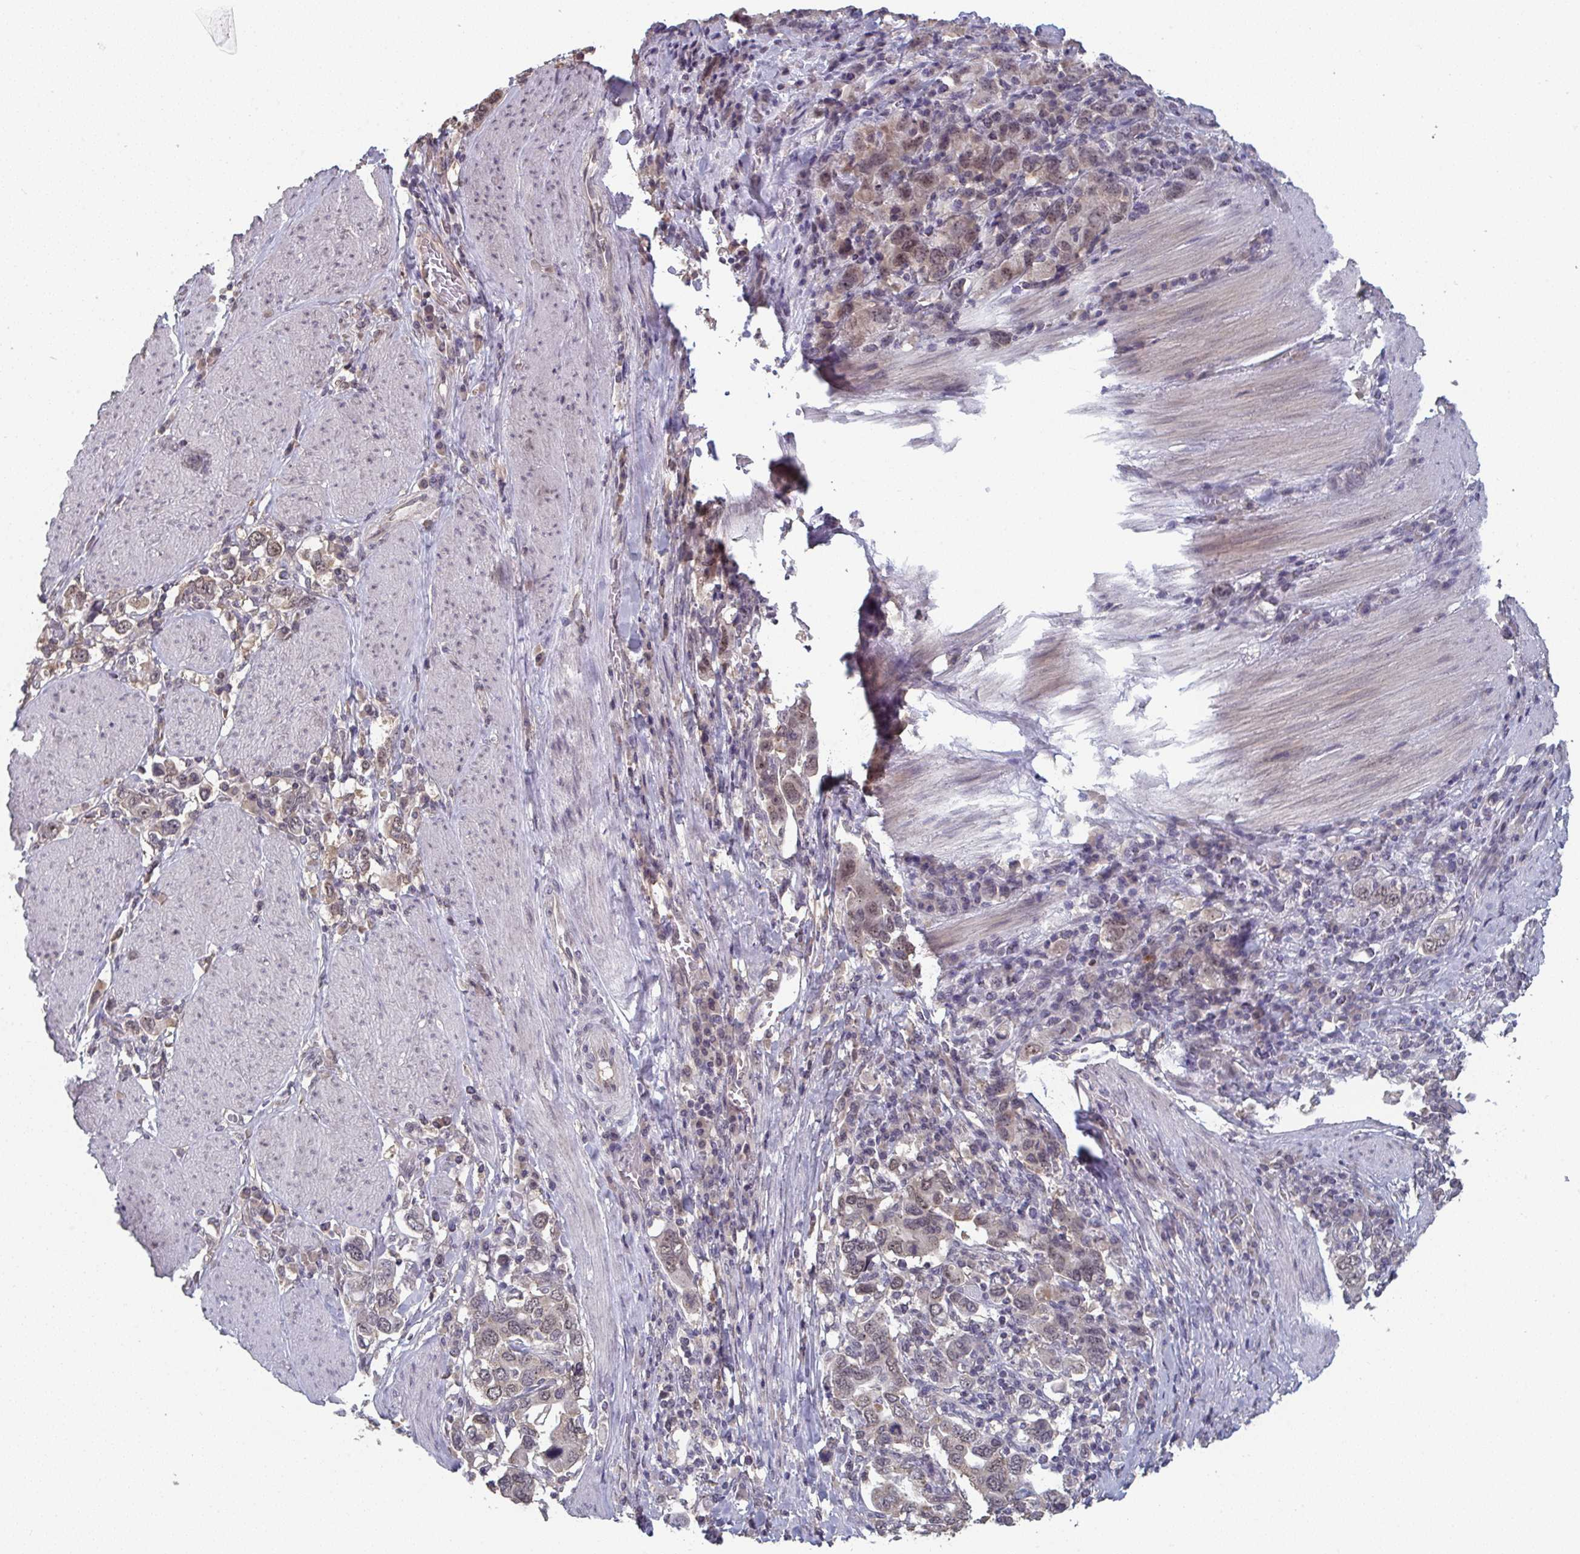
{"staining": {"intensity": "weak", "quantity": "25%-75%", "location": "cytoplasmic/membranous,nuclear"}, "tissue": "stomach cancer", "cell_type": "Tumor cells", "image_type": "cancer", "snomed": [{"axis": "morphology", "description": "Adenocarcinoma, NOS"}, {"axis": "topography", "description": "Stomach, upper"}, {"axis": "topography", "description": "Stomach"}], "caption": "DAB immunohistochemical staining of stomach cancer demonstrates weak cytoplasmic/membranous and nuclear protein positivity in approximately 25%-75% of tumor cells.", "gene": "LIX1", "patient": {"sex": "male", "age": 62}}